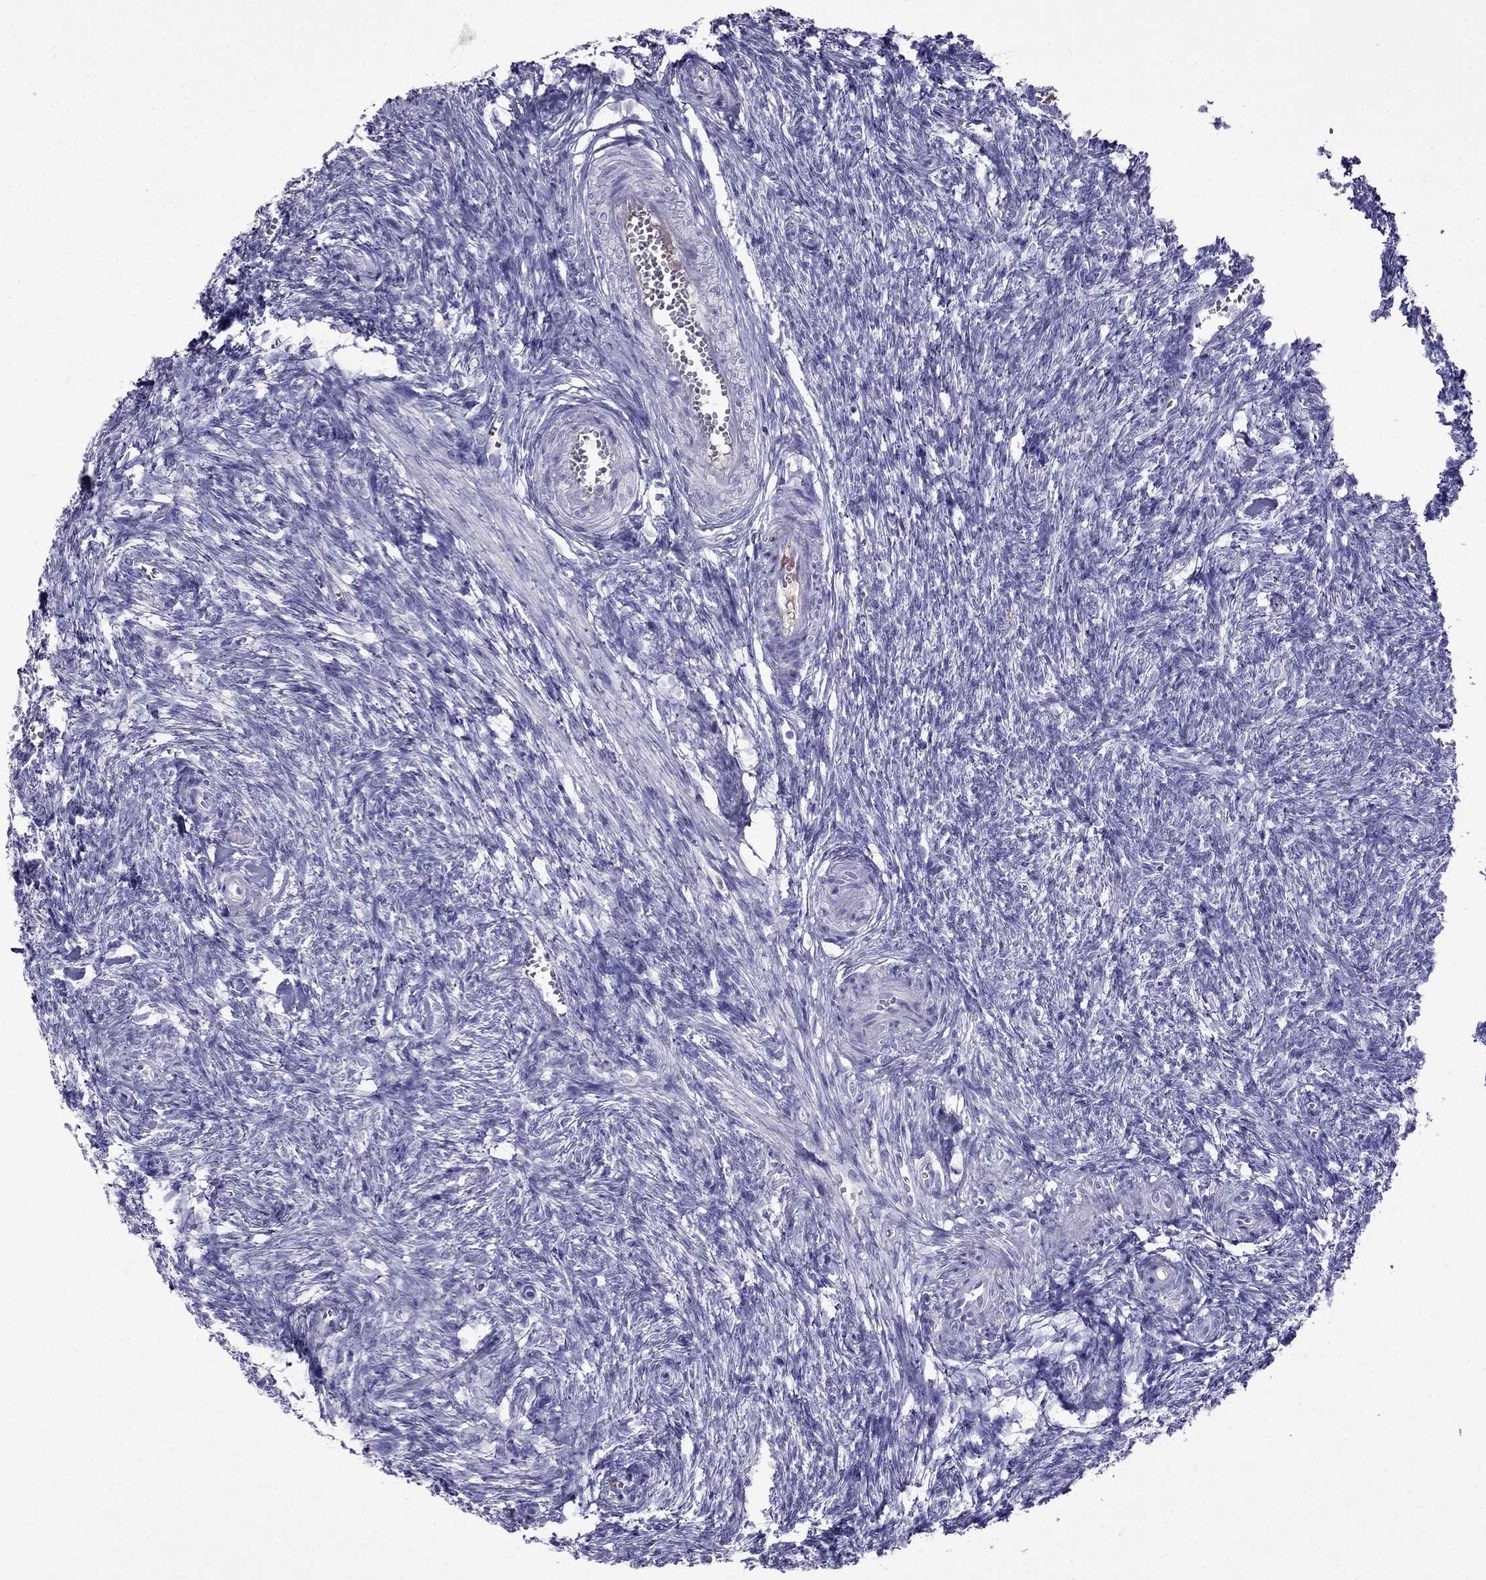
{"staining": {"intensity": "negative", "quantity": "none", "location": "none"}, "tissue": "ovary", "cell_type": "Follicle cells", "image_type": "normal", "snomed": [{"axis": "morphology", "description": "Normal tissue, NOS"}, {"axis": "topography", "description": "Ovary"}], "caption": "This is a histopathology image of immunohistochemistry (IHC) staining of benign ovary, which shows no expression in follicle cells.", "gene": "CDHR4", "patient": {"sex": "female", "age": 43}}